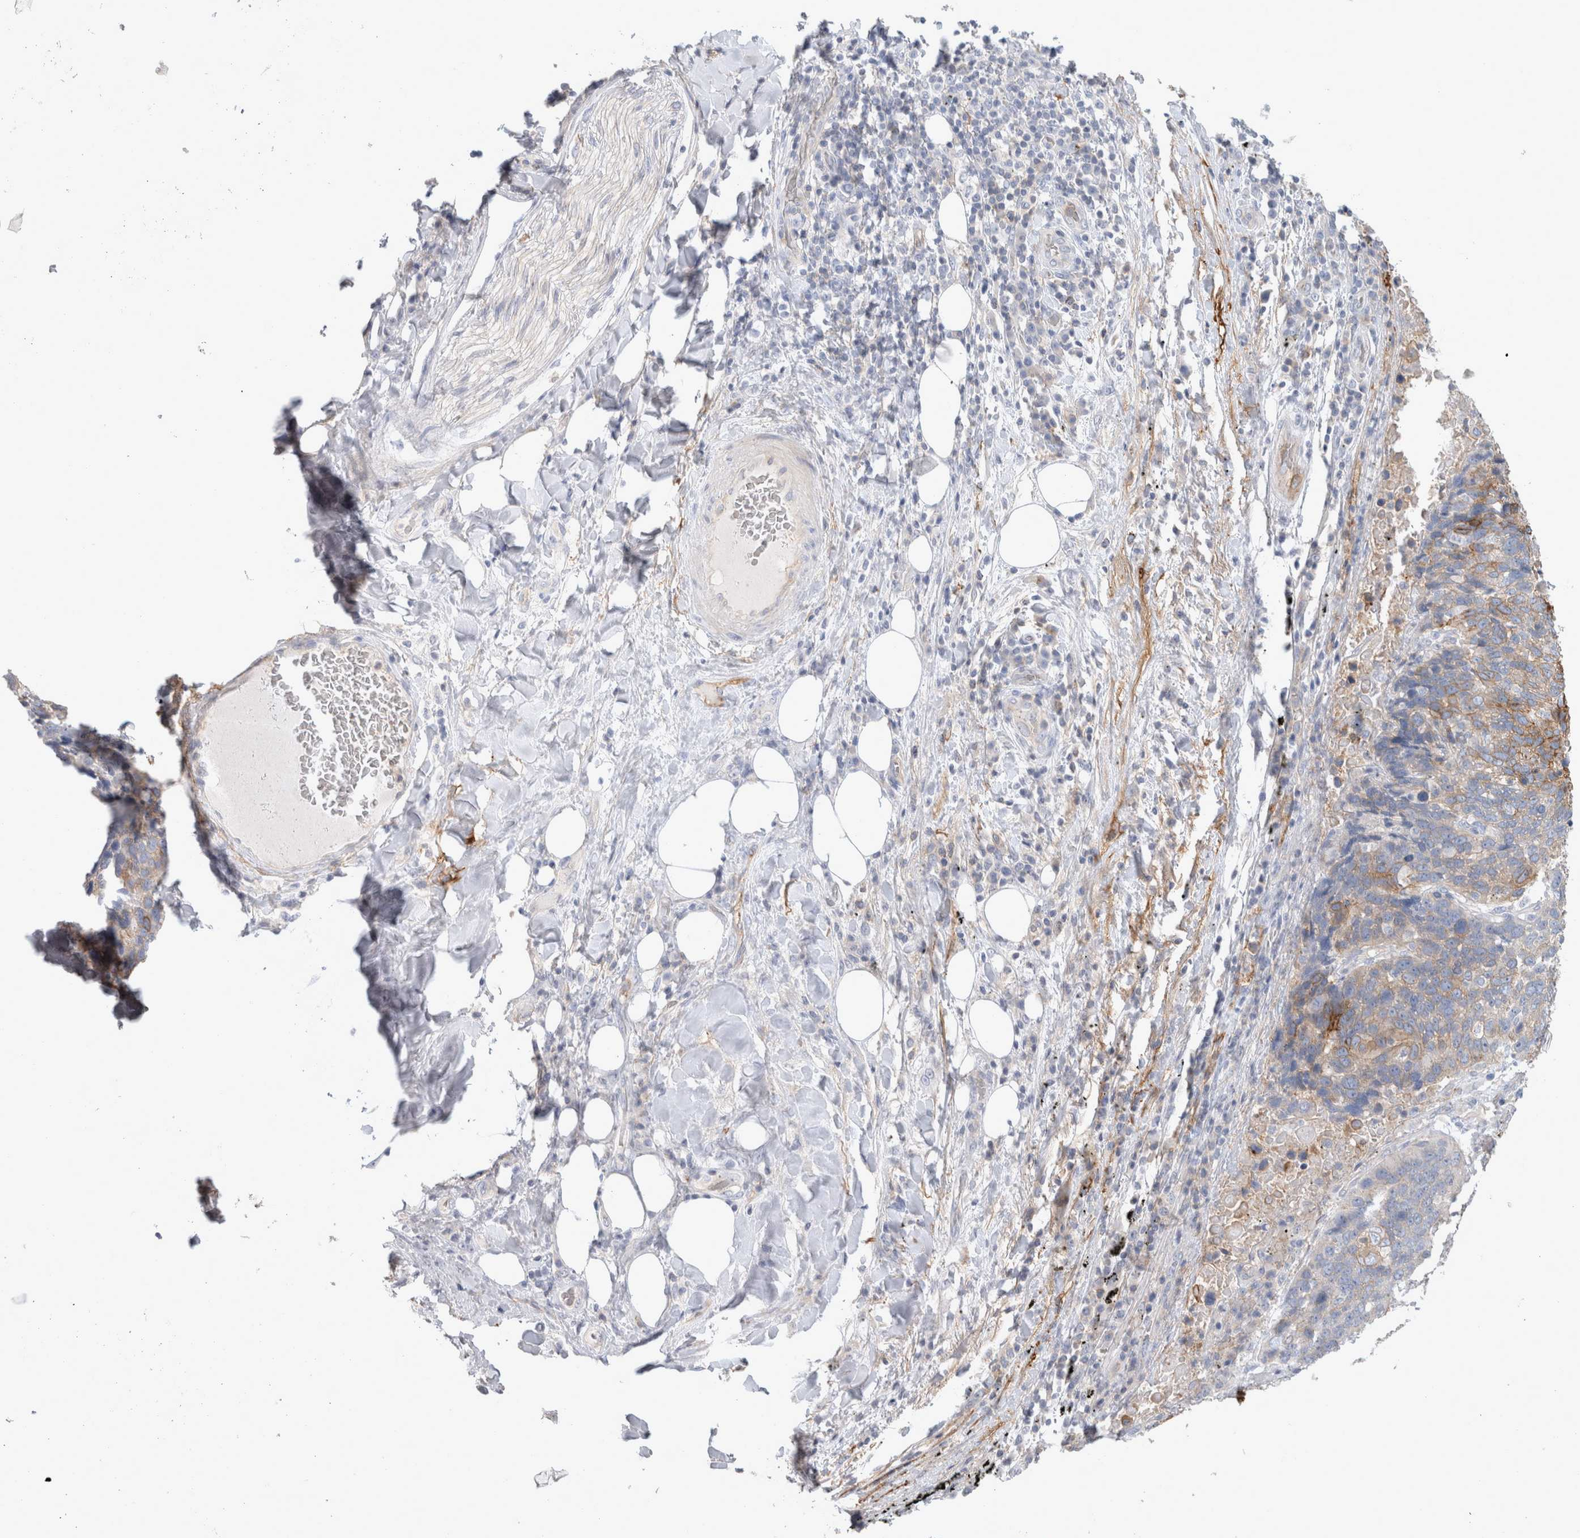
{"staining": {"intensity": "weak", "quantity": "<25%", "location": "cytoplasmic/membranous"}, "tissue": "lung cancer", "cell_type": "Tumor cells", "image_type": "cancer", "snomed": [{"axis": "morphology", "description": "Squamous cell carcinoma, NOS"}, {"axis": "topography", "description": "Lung"}], "caption": "Tumor cells show no significant expression in squamous cell carcinoma (lung).", "gene": "CD55", "patient": {"sex": "male", "age": 66}}